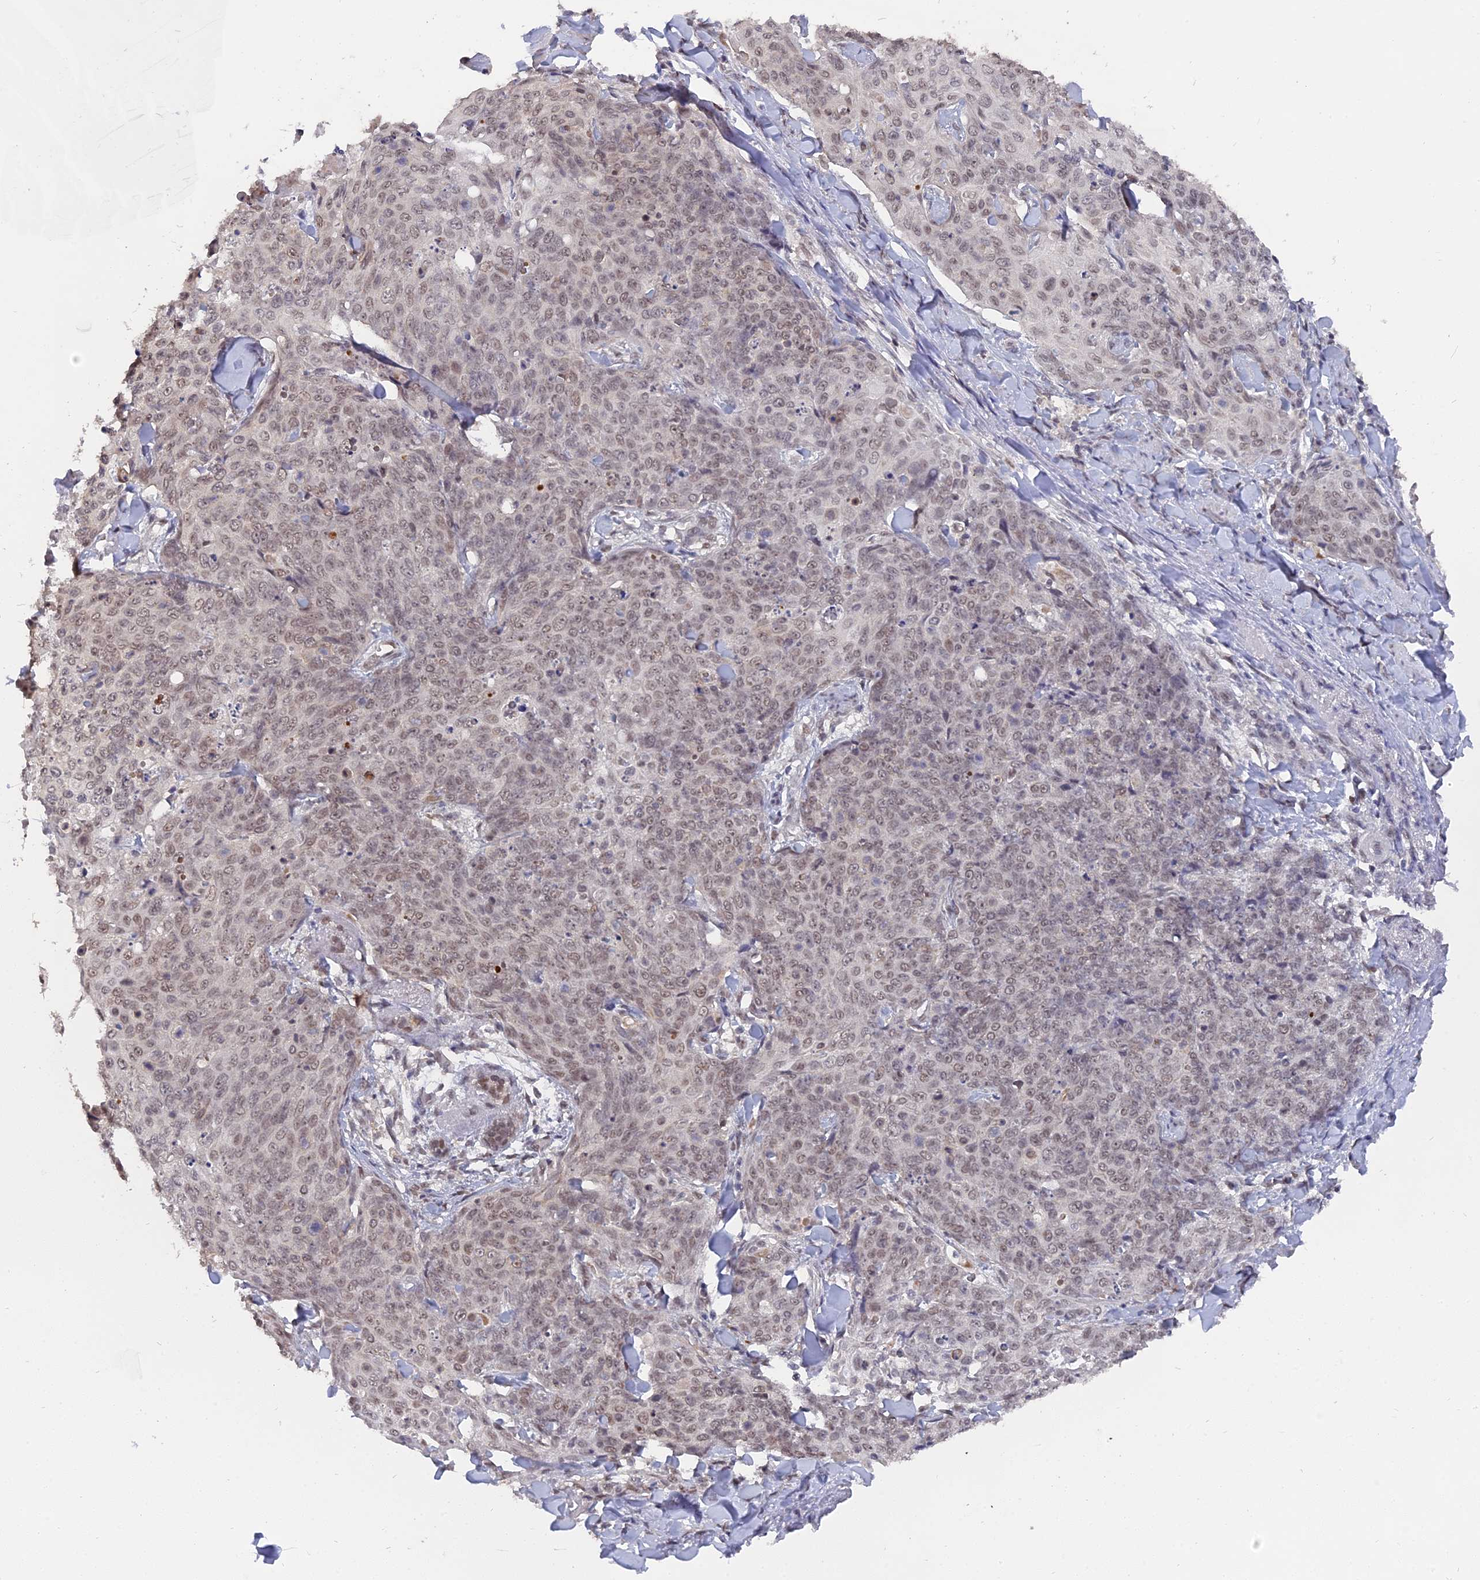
{"staining": {"intensity": "weak", "quantity": ">75%", "location": "nuclear"}, "tissue": "skin cancer", "cell_type": "Tumor cells", "image_type": "cancer", "snomed": [{"axis": "morphology", "description": "Squamous cell carcinoma, NOS"}, {"axis": "topography", "description": "Skin"}, {"axis": "topography", "description": "Vulva"}], "caption": "The immunohistochemical stain shows weak nuclear positivity in tumor cells of squamous cell carcinoma (skin) tissue. (Stains: DAB in brown, nuclei in blue, Microscopy: brightfield microscopy at high magnification).", "gene": "NR1H3", "patient": {"sex": "female", "age": 85}}